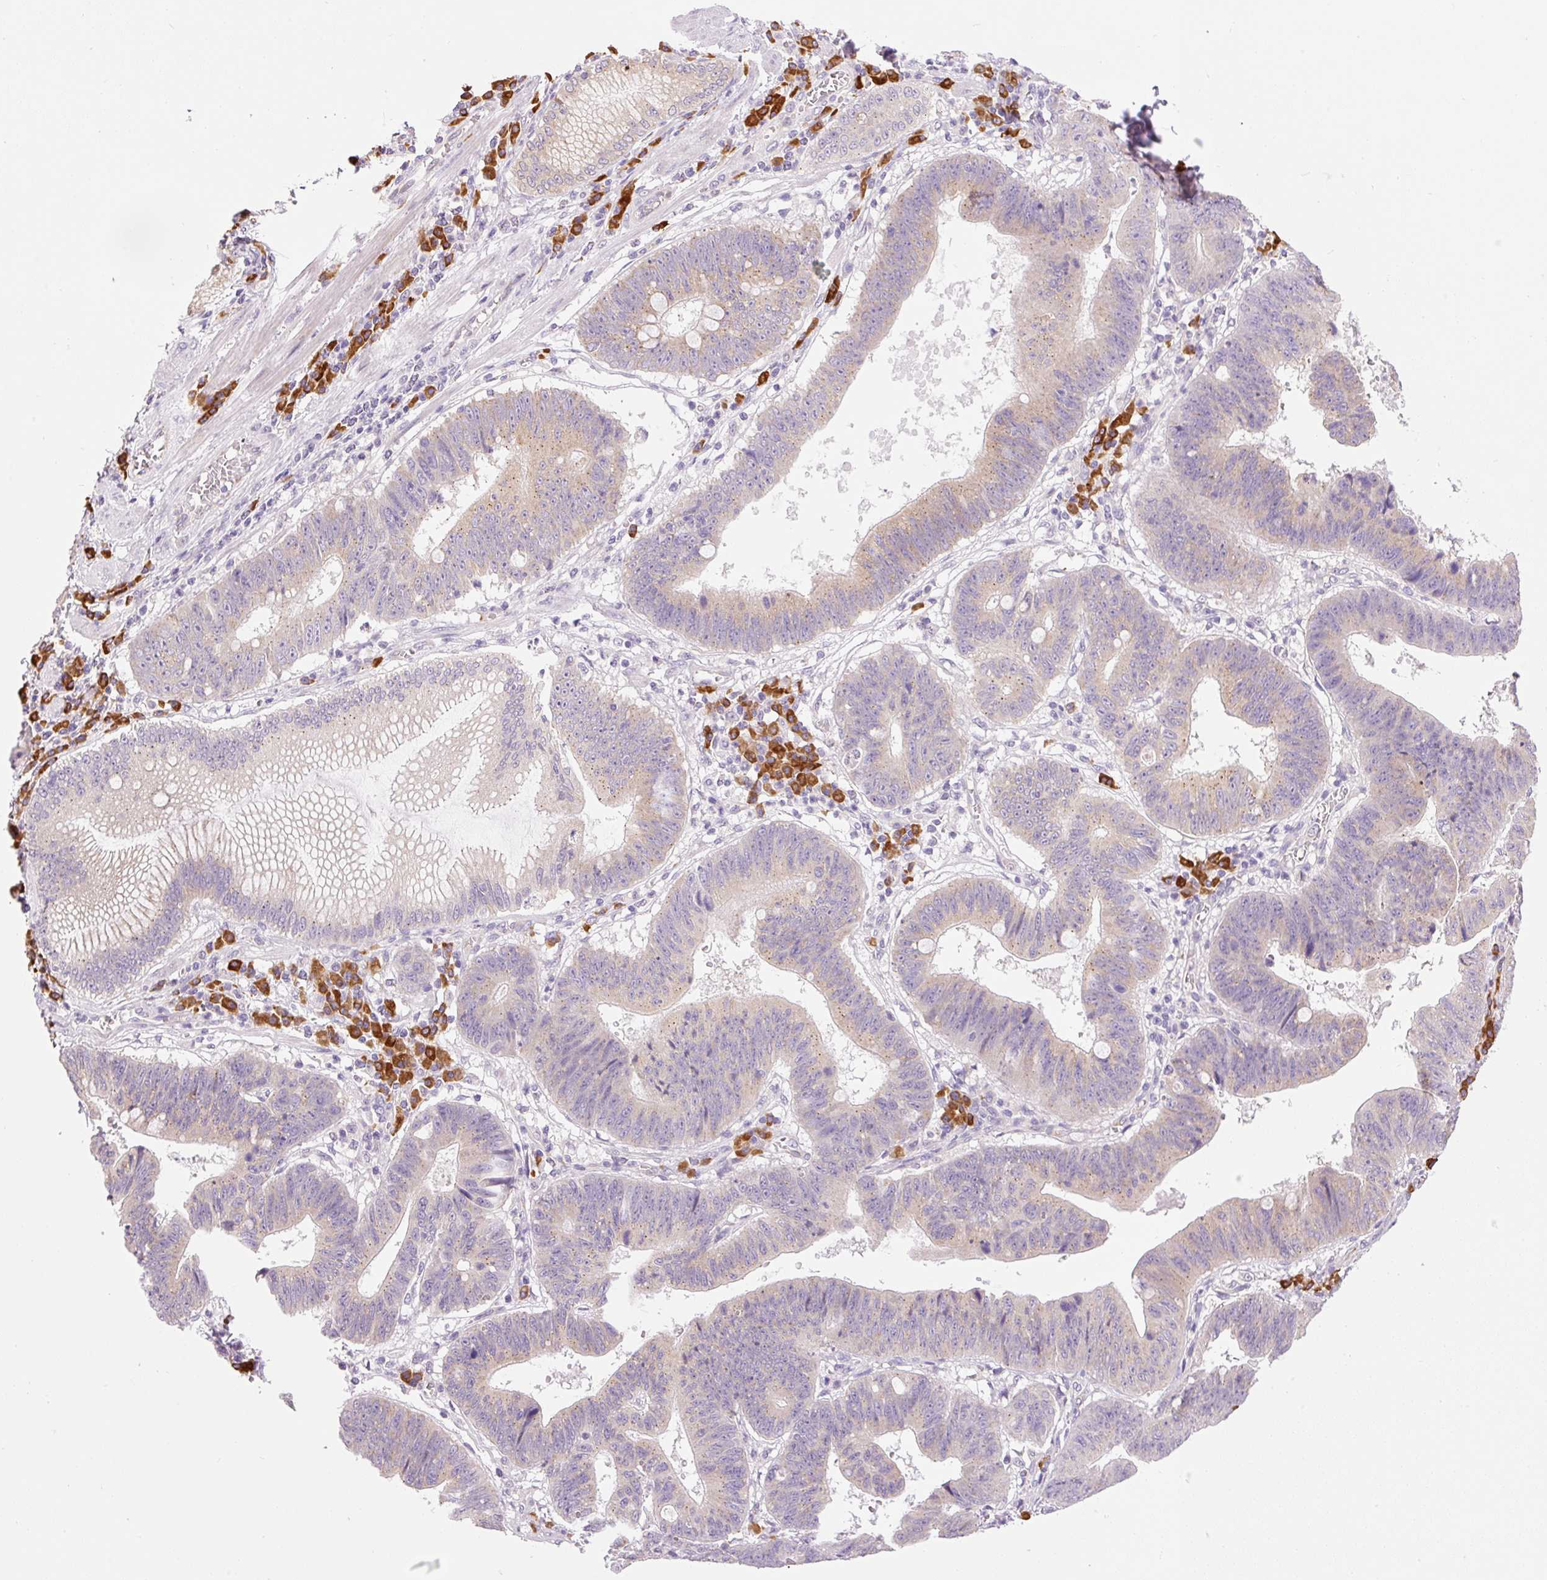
{"staining": {"intensity": "weak", "quantity": "<25%", "location": "cytoplasmic/membranous"}, "tissue": "stomach cancer", "cell_type": "Tumor cells", "image_type": "cancer", "snomed": [{"axis": "morphology", "description": "Adenocarcinoma, NOS"}, {"axis": "topography", "description": "Stomach"}], "caption": "Tumor cells show no significant expression in stomach cancer. (DAB (3,3'-diaminobenzidine) immunohistochemistry (IHC) with hematoxylin counter stain).", "gene": "PNPLA5", "patient": {"sex": "male", "age": 59}}